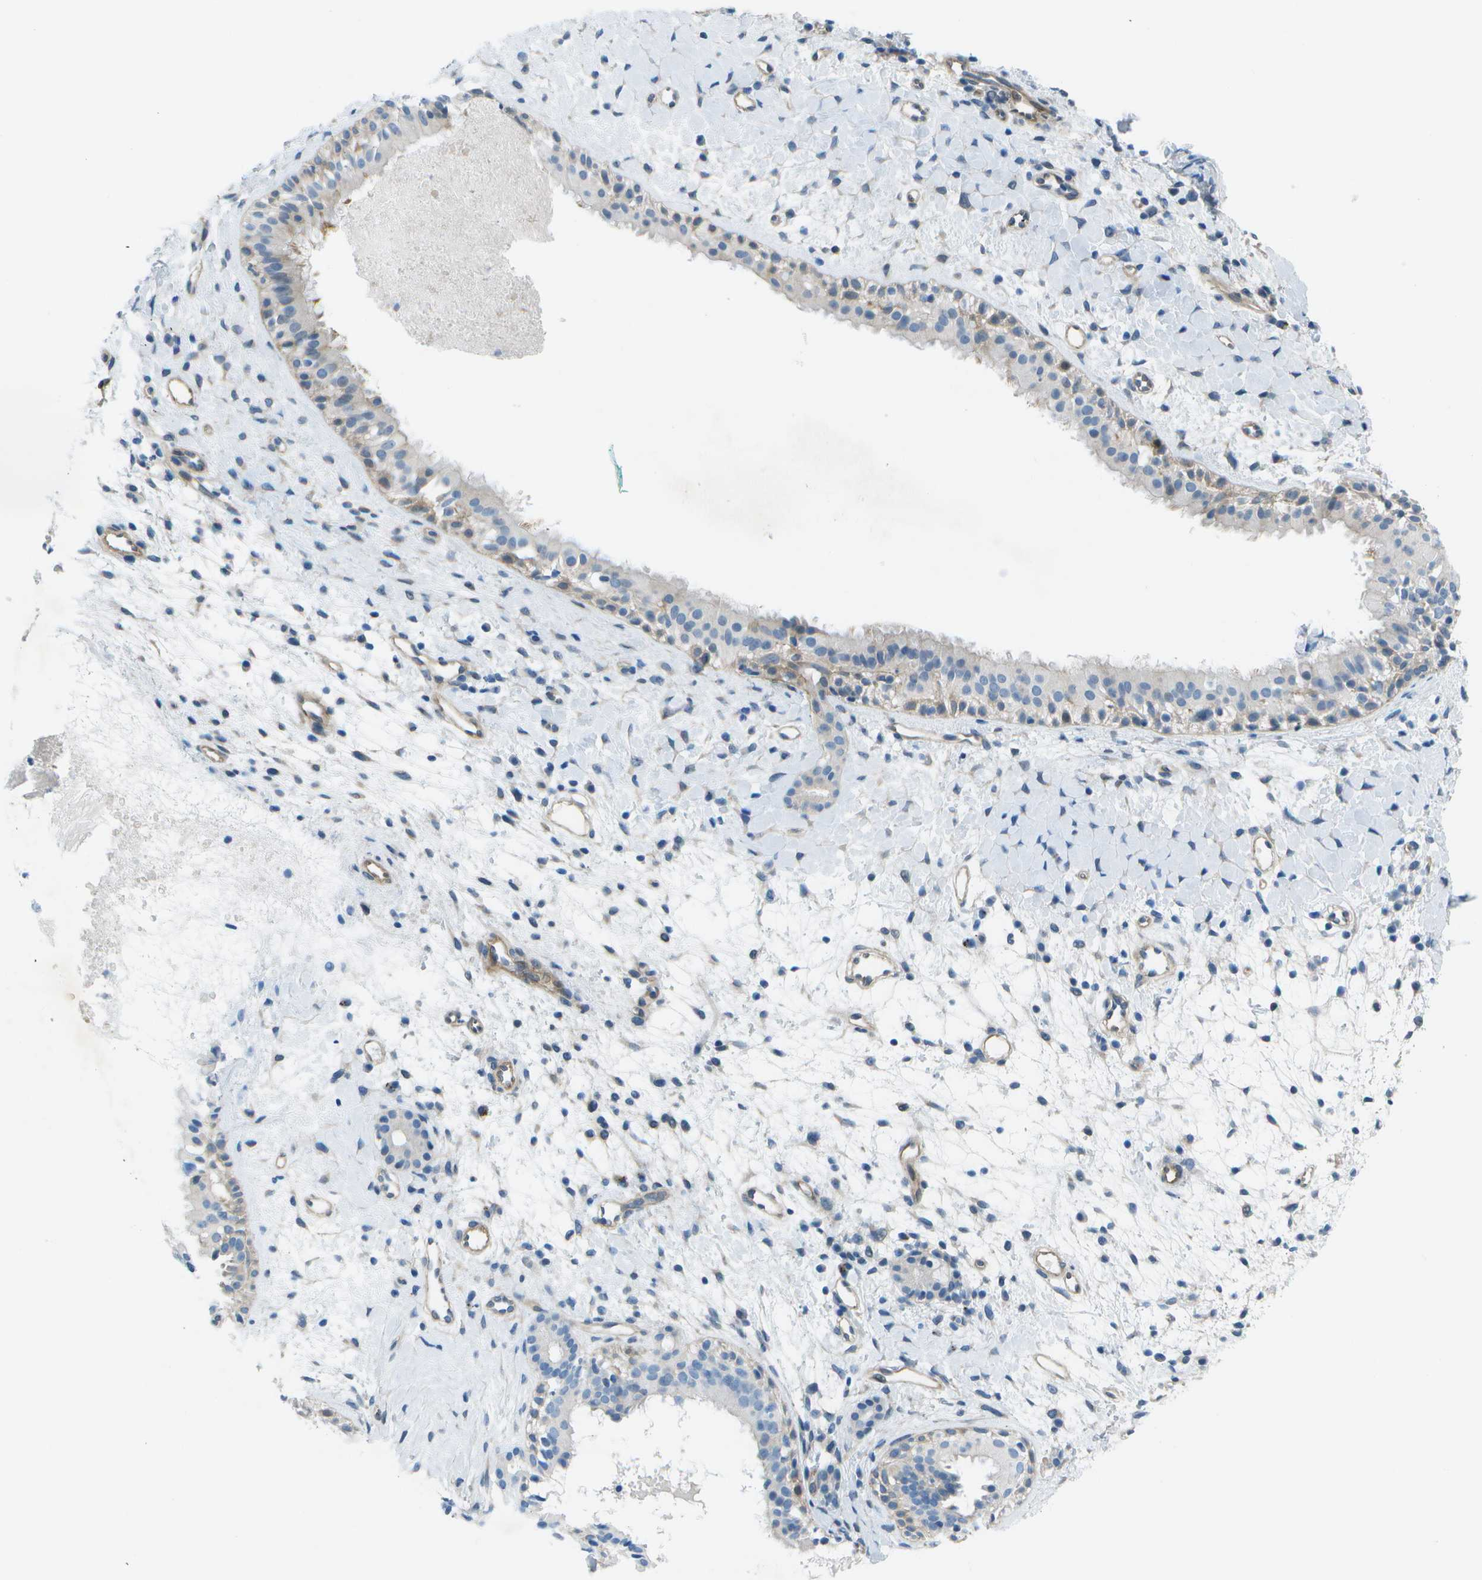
{"staining": {"intensity": "moderate", "quantity": "25%-75%", "location": "cytoplasmic/membranous"}, "tissue": "nasopharynx", "cell_type": "Respiratory epithelial cells", "image_type": "normal", "snomed": [{"axis": "morphology", "description": "Normal tissue, NOS"}, {"axis": "topography", "description": "Nasopharynx"}], "caption": "Immunohistochemistry of normal human nasopharynx displays medium levels of moderate cytoplasmic/membranous positivity in about 25%-75% of respiratory epithelial cells.", "gene": "SORBS3", "patient": {"sex": "male", "age": 22}}